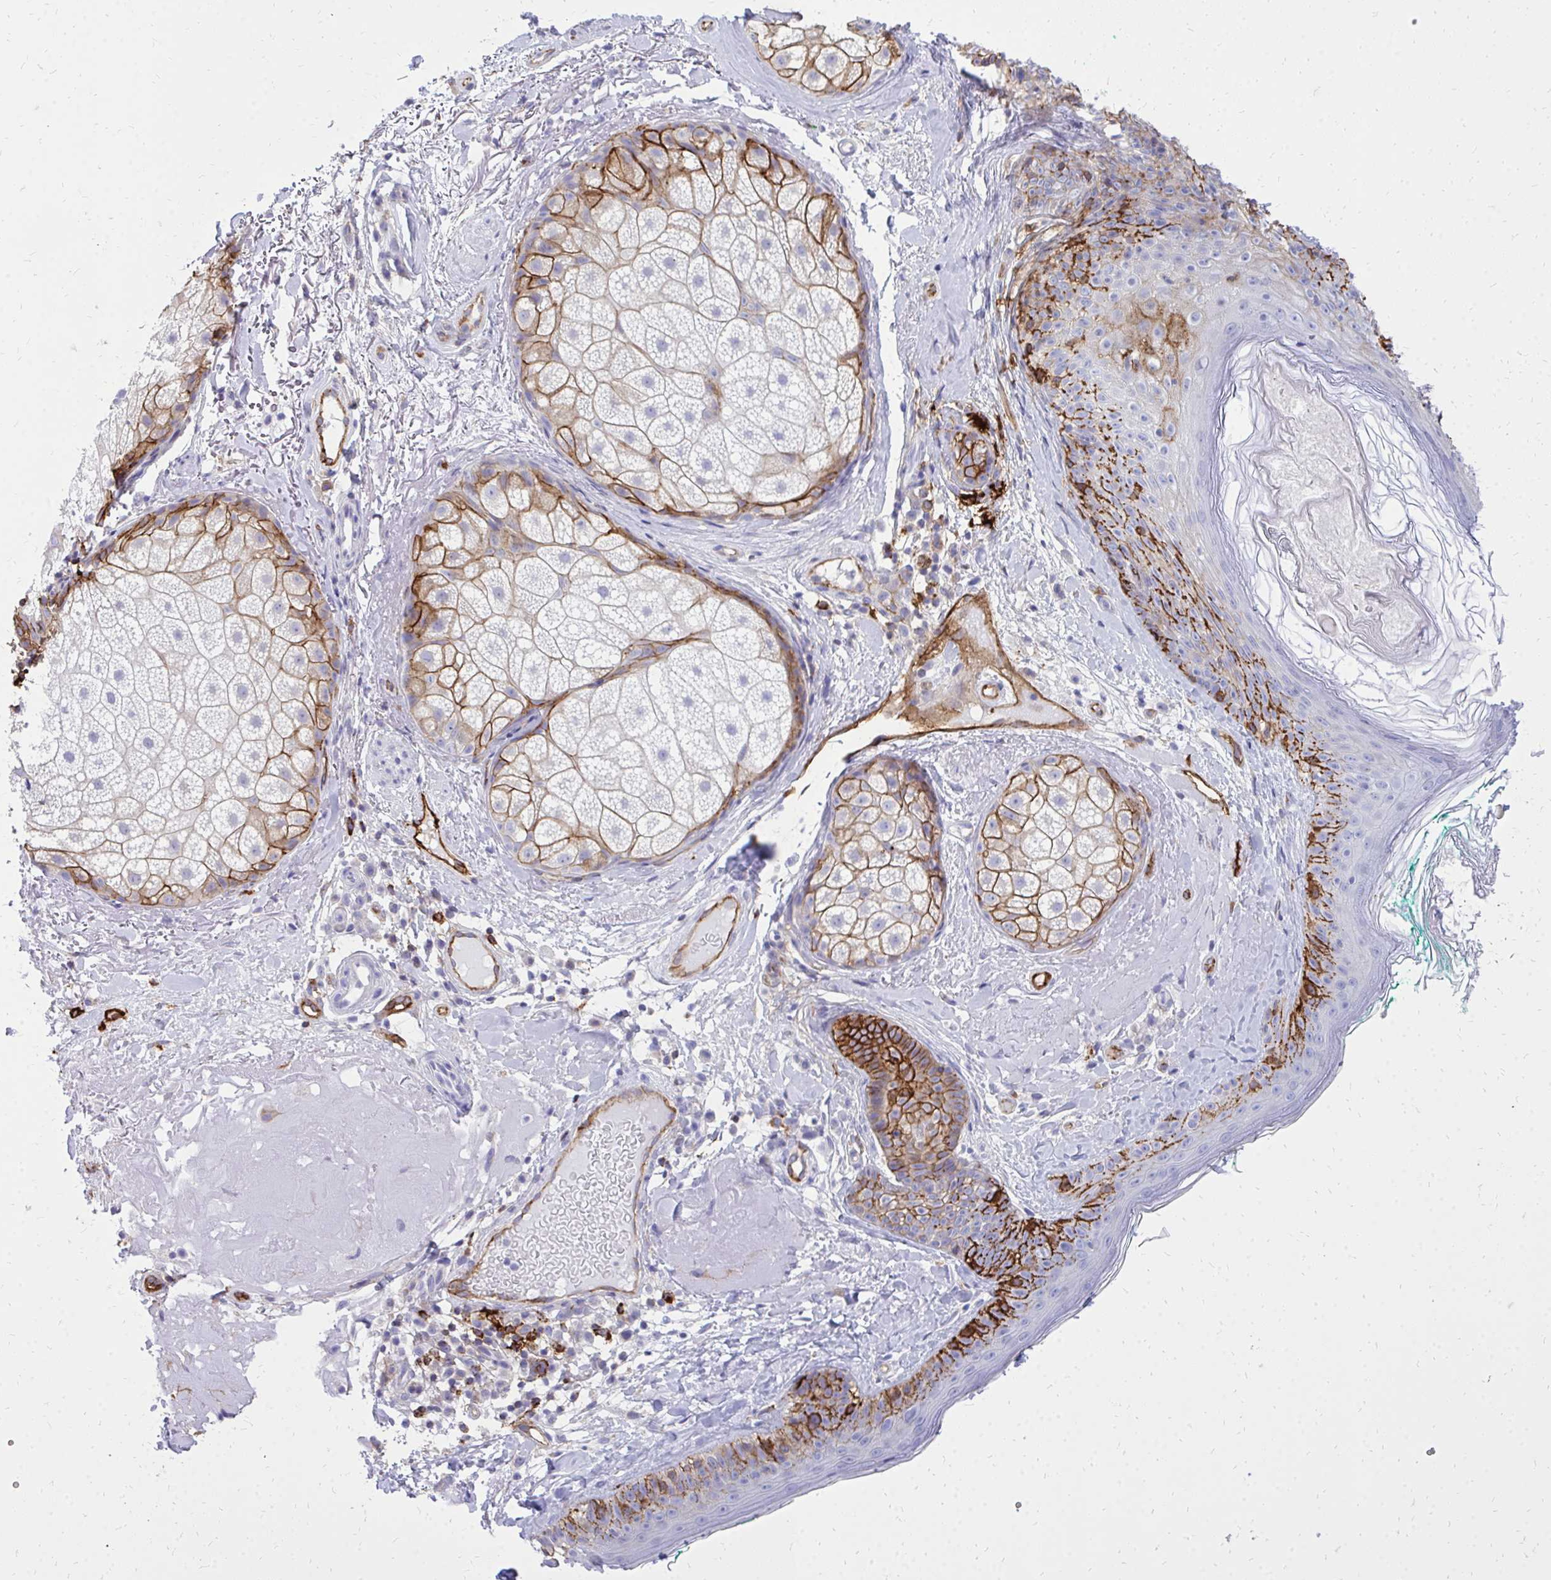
{"staining": {"intensity": "negative", "quantity": "none", "location": "none"}, "tissue": "skin", "cell_type": "Fibroblasts", "image_type": "normal", "snomed": [{"axis": "morphology", "description": "Normal tissue, NOS"}, {"axis": "topography", "description": "Skin"}], "caption": "A micrograph of human skin is negative for staining in fibroblasts. Nuclei are stained in blue.", "gene": "MARCKSL1", "patient": {"sex": "male", "age": 73}}